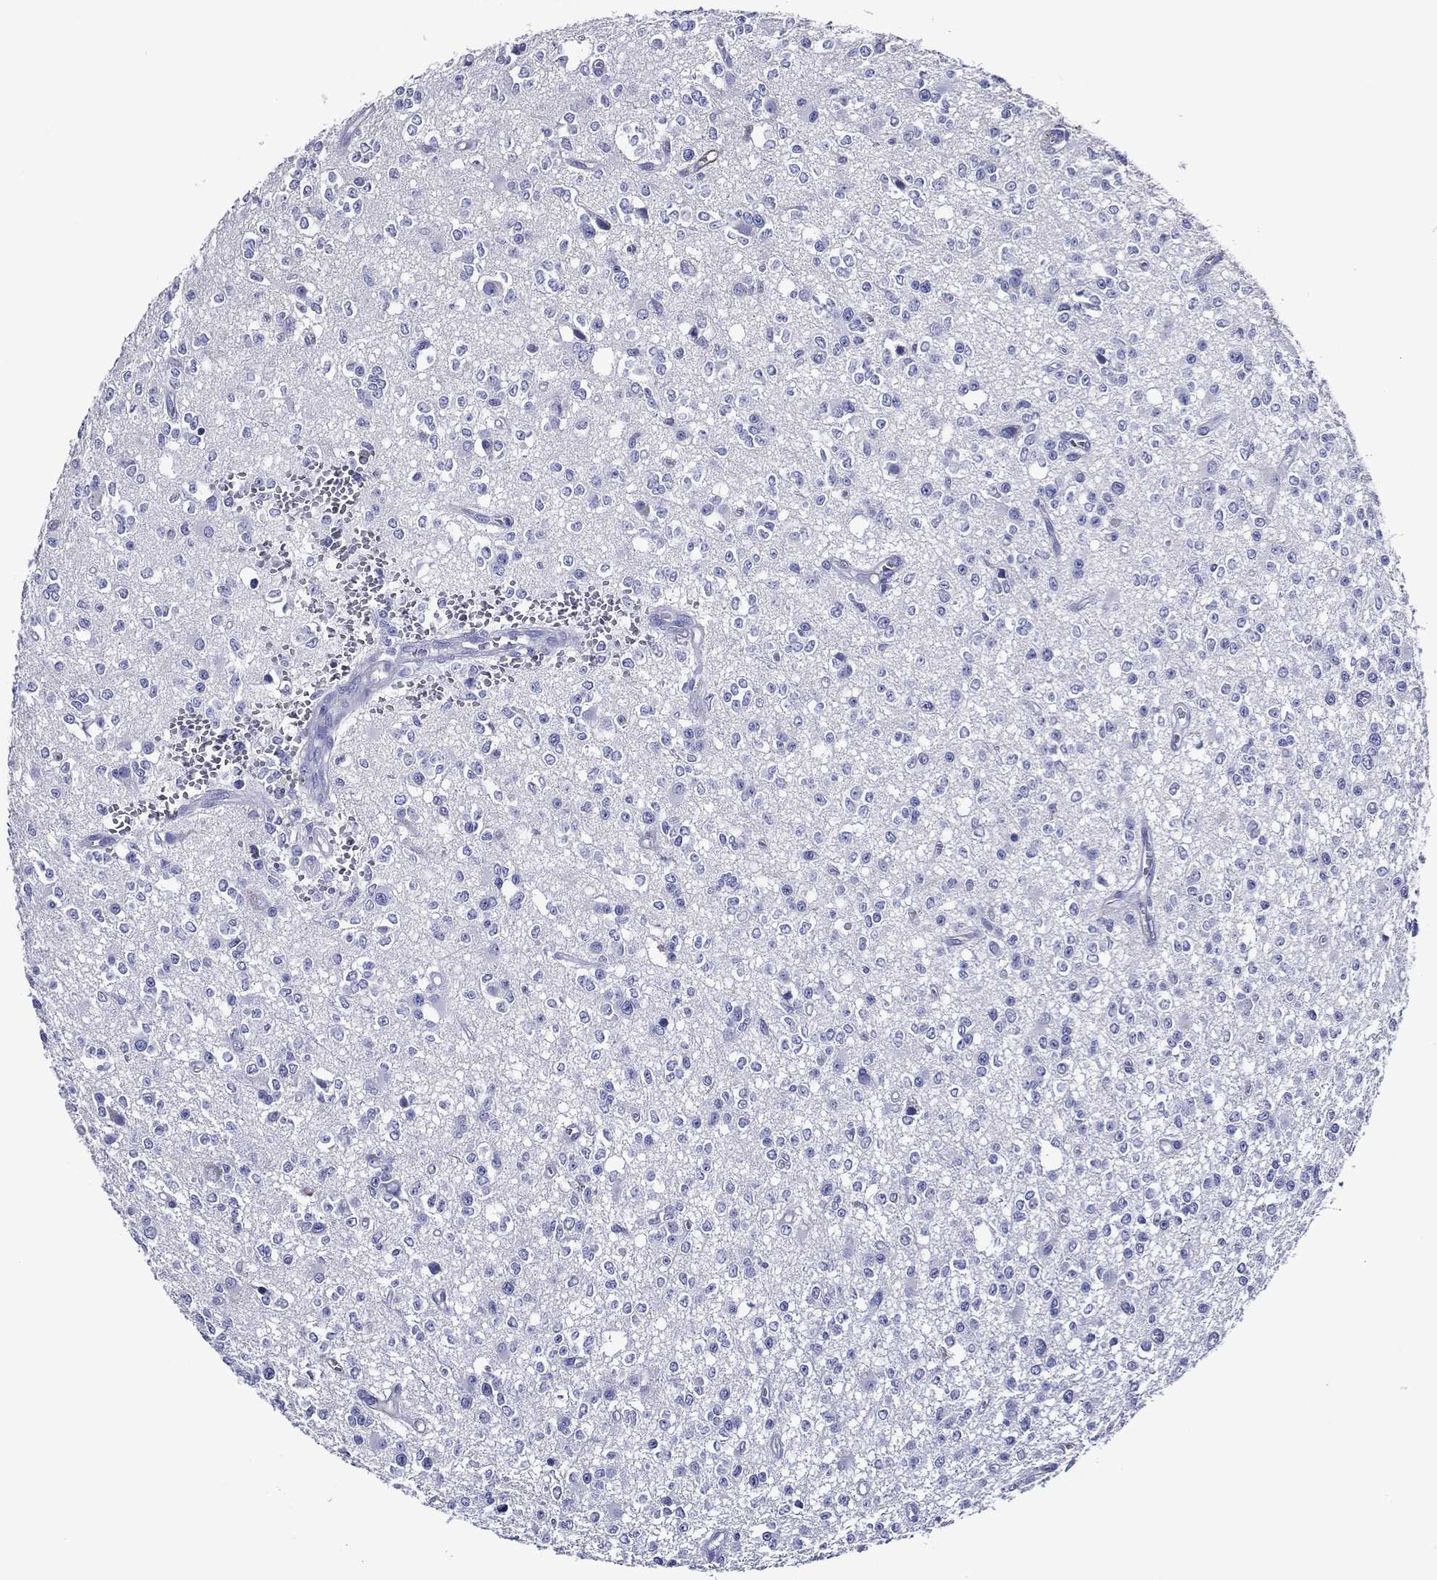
{"staining": {"intensity": "negative", "quantity": "none", "location": "none"}, "tissue": "glioma", "cell_type": "Tumor cells", "image_type": "cancer", "snomed": [{"axis": "morphology", "description": "Glioma, malignant, Low grade"}, {"axis": "topography", "description": "Brain"}], "caption": "High power microscopy photomicrograph of an IHC micrograph of glioma, revealing no significant expression in tumor cells. Nuclei are stained in blue.", "gene": "ACE2", "patient": {"sex": "female", "age": 45}}